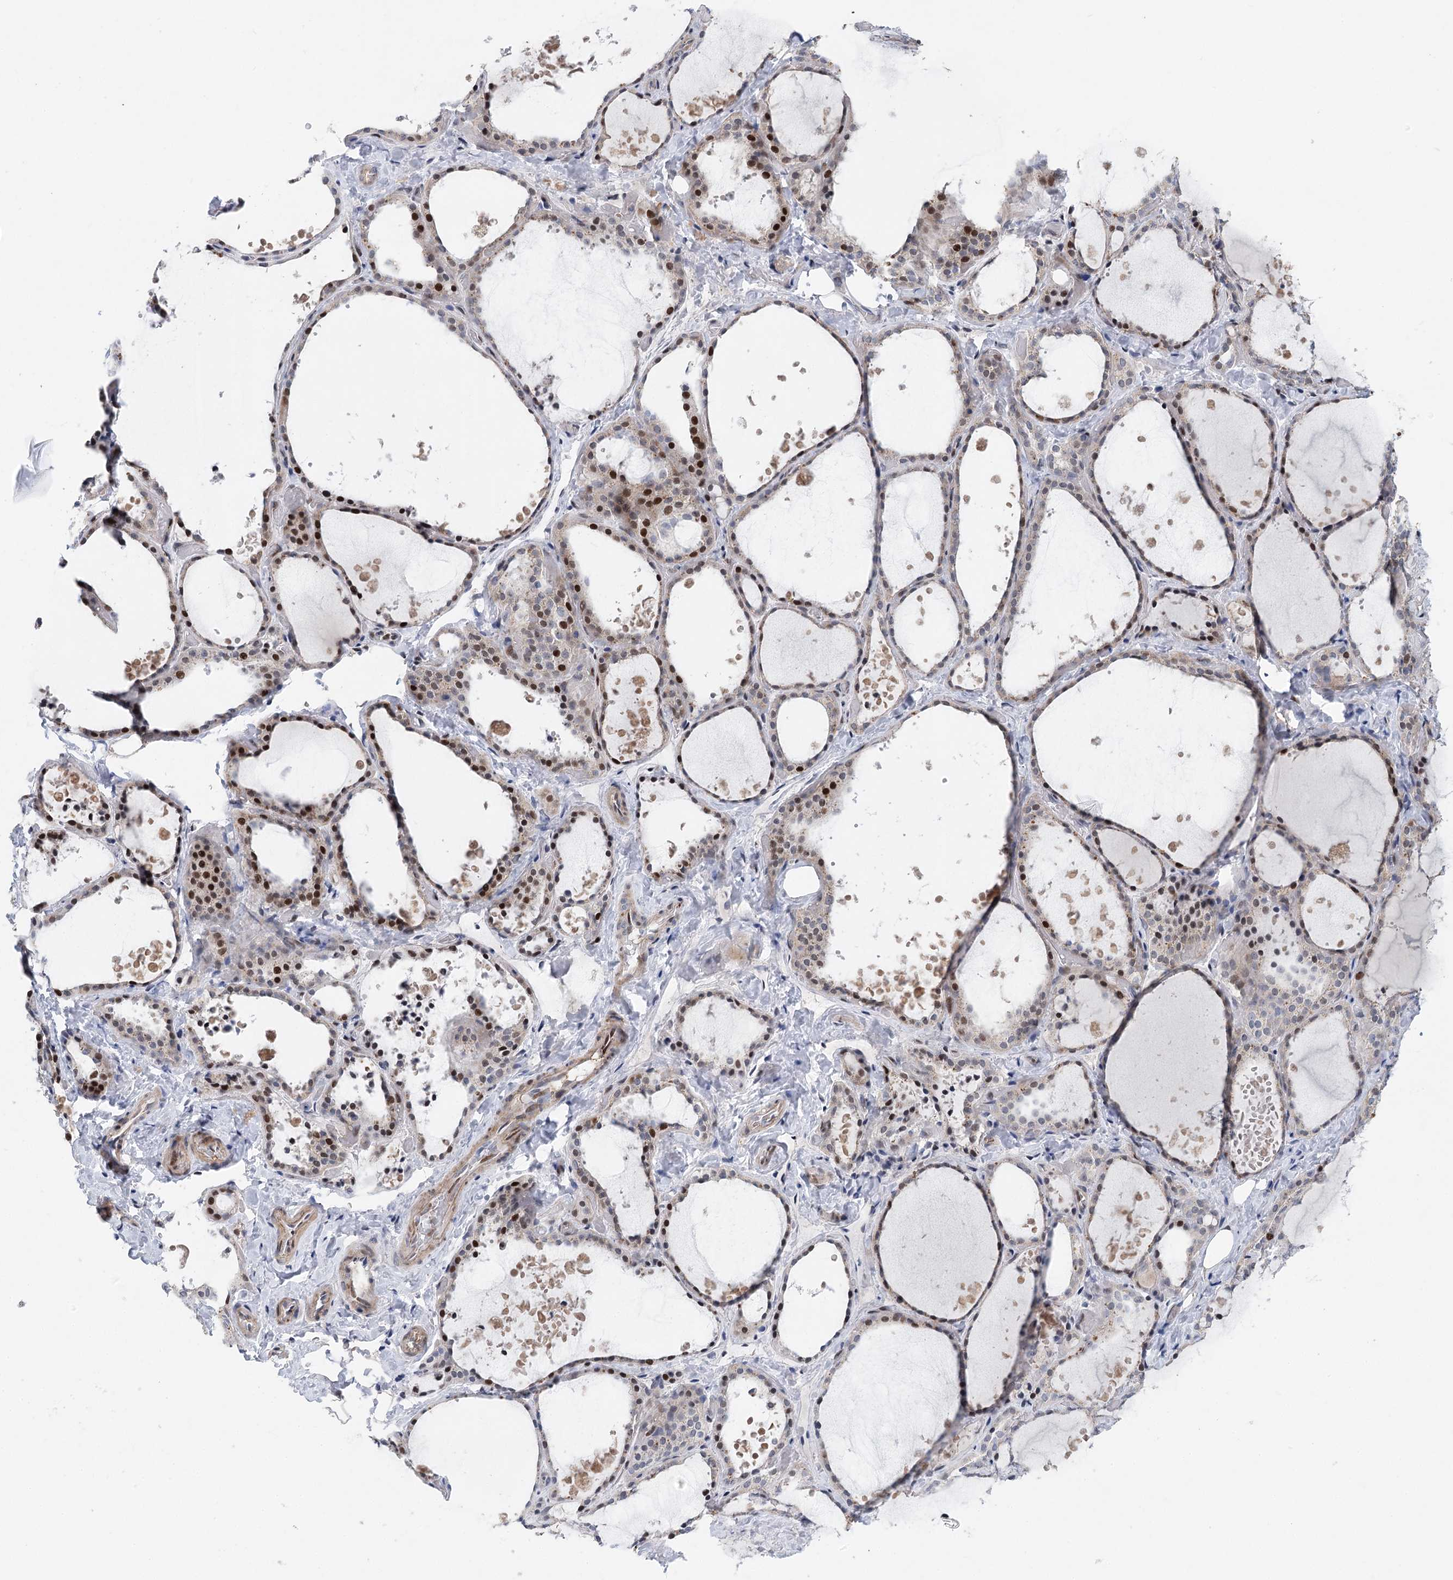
{"staining": {"intensity": "moderate", "quantity": ">75%", "location": "cytoplasmic/membranous,nuclear"}, "tissue": "thyroid gland", "cell_type": "Glandular cells", "image_type": "normal", "snomed": [{"axis": "morphology", "description": "Normal tissue, NOS"}, {"axis": "topography", "description": "Thyroid gland"}], "caption": "The micrograph exhibits immunohistochemical staining of normal thyroid gland. There is moderate cytoplasmic/membranous,nuclear positivity is seen in approximately >75% of glandular cells.", "gene": "CAMTA1", "patient": {"sex": "female", "age": 44}}